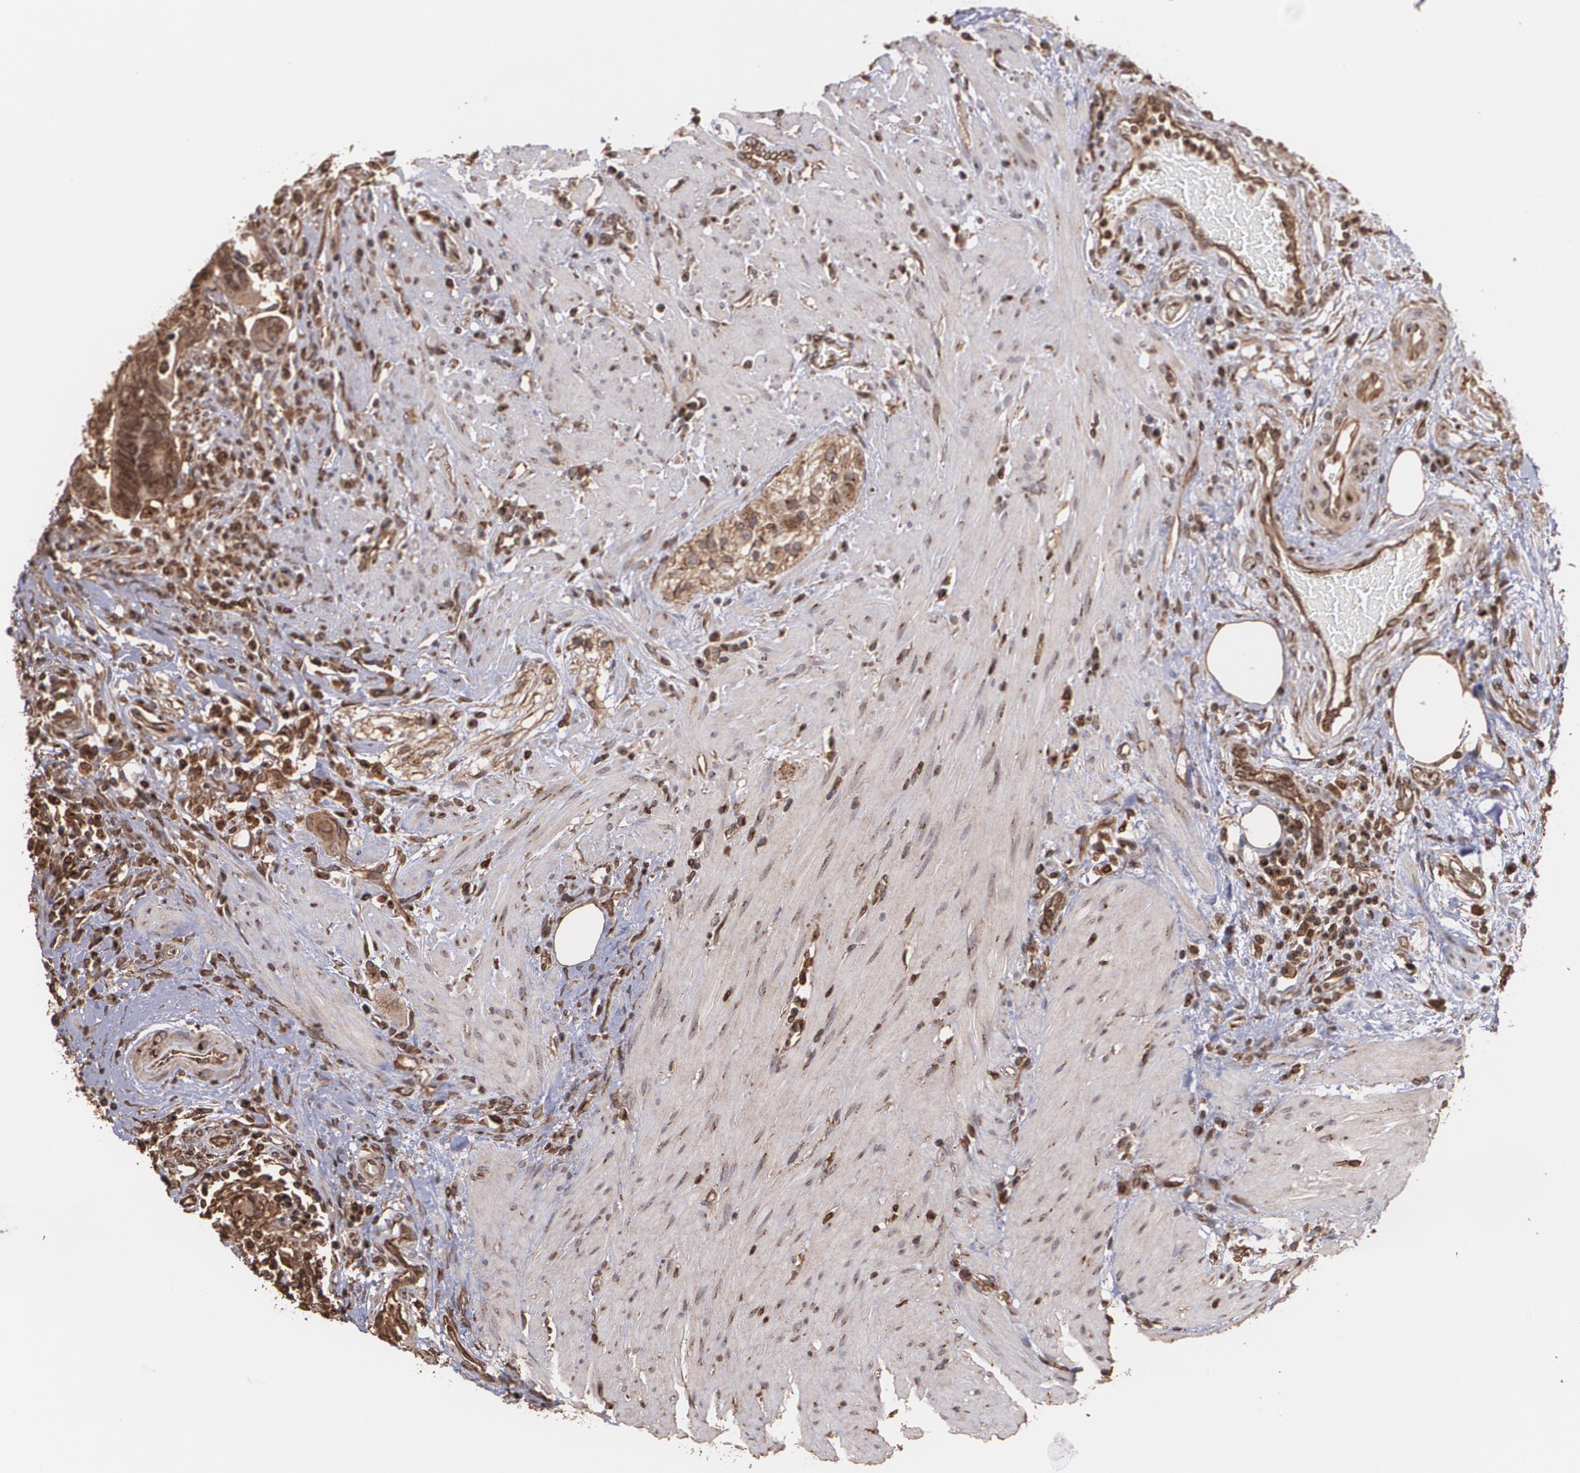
{"staining": {"intensity": "strong", "quantity": ">75%", "location": "cytoplasmic/membranous"}, "tissue": "colorectal cancer", "cell_type": "Tumor cells", "image_type": "cancer", "snomed": [{"axis": "morphology", "description": "Adenocarcinoma, NOS"}, {"axis": "topography", "description": "Rectum"}], "caption": "Strong cytoplasmic/membranous positivity for a protein is seen in approximately >75% of tumor cells of colorectal adenocarcinoma using immunohistochemistry (IHC).", "gene": "TRIP11", "patient": {"sex": "male", "age": 53}}